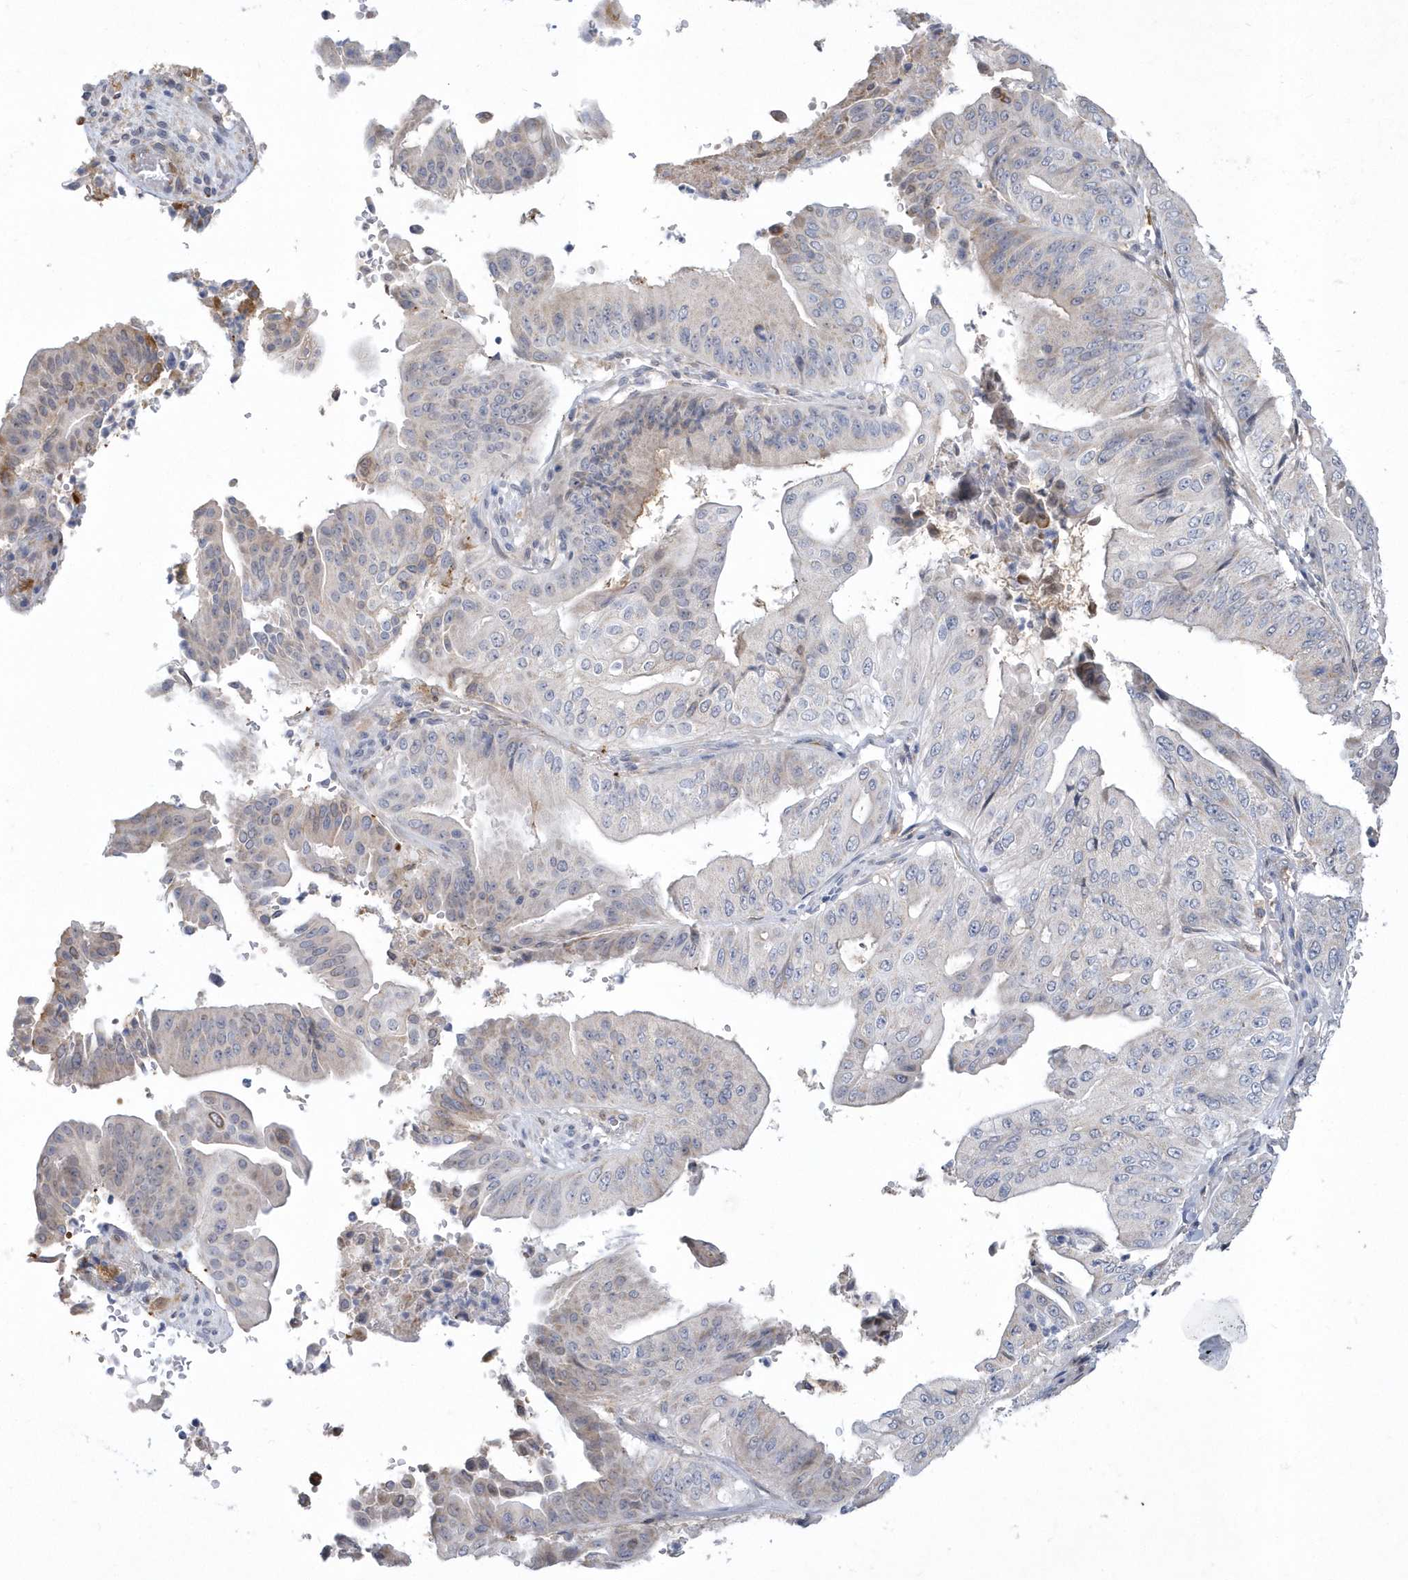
{"staining": {"intensity": "negative", "quantity": "none", "location": "none"}, "tissue": "pancreatic cancer", "cell_type": "Tumor cells", "image_type": "cancer", "snomed": [{"axis": "morphology", "description": "Adenocarcinoma, NOS"}, {"axis": "topography", "description": "Pancreas"}], "caption": "This histopathology image is of pancreatic cancer stained with IHC to label a protein in brown with the nuclei are counter-stained blue. There is no staining in tumor cells.", "gene": "TSPEAR", "patient": {"sex": "female", "age": 77}}